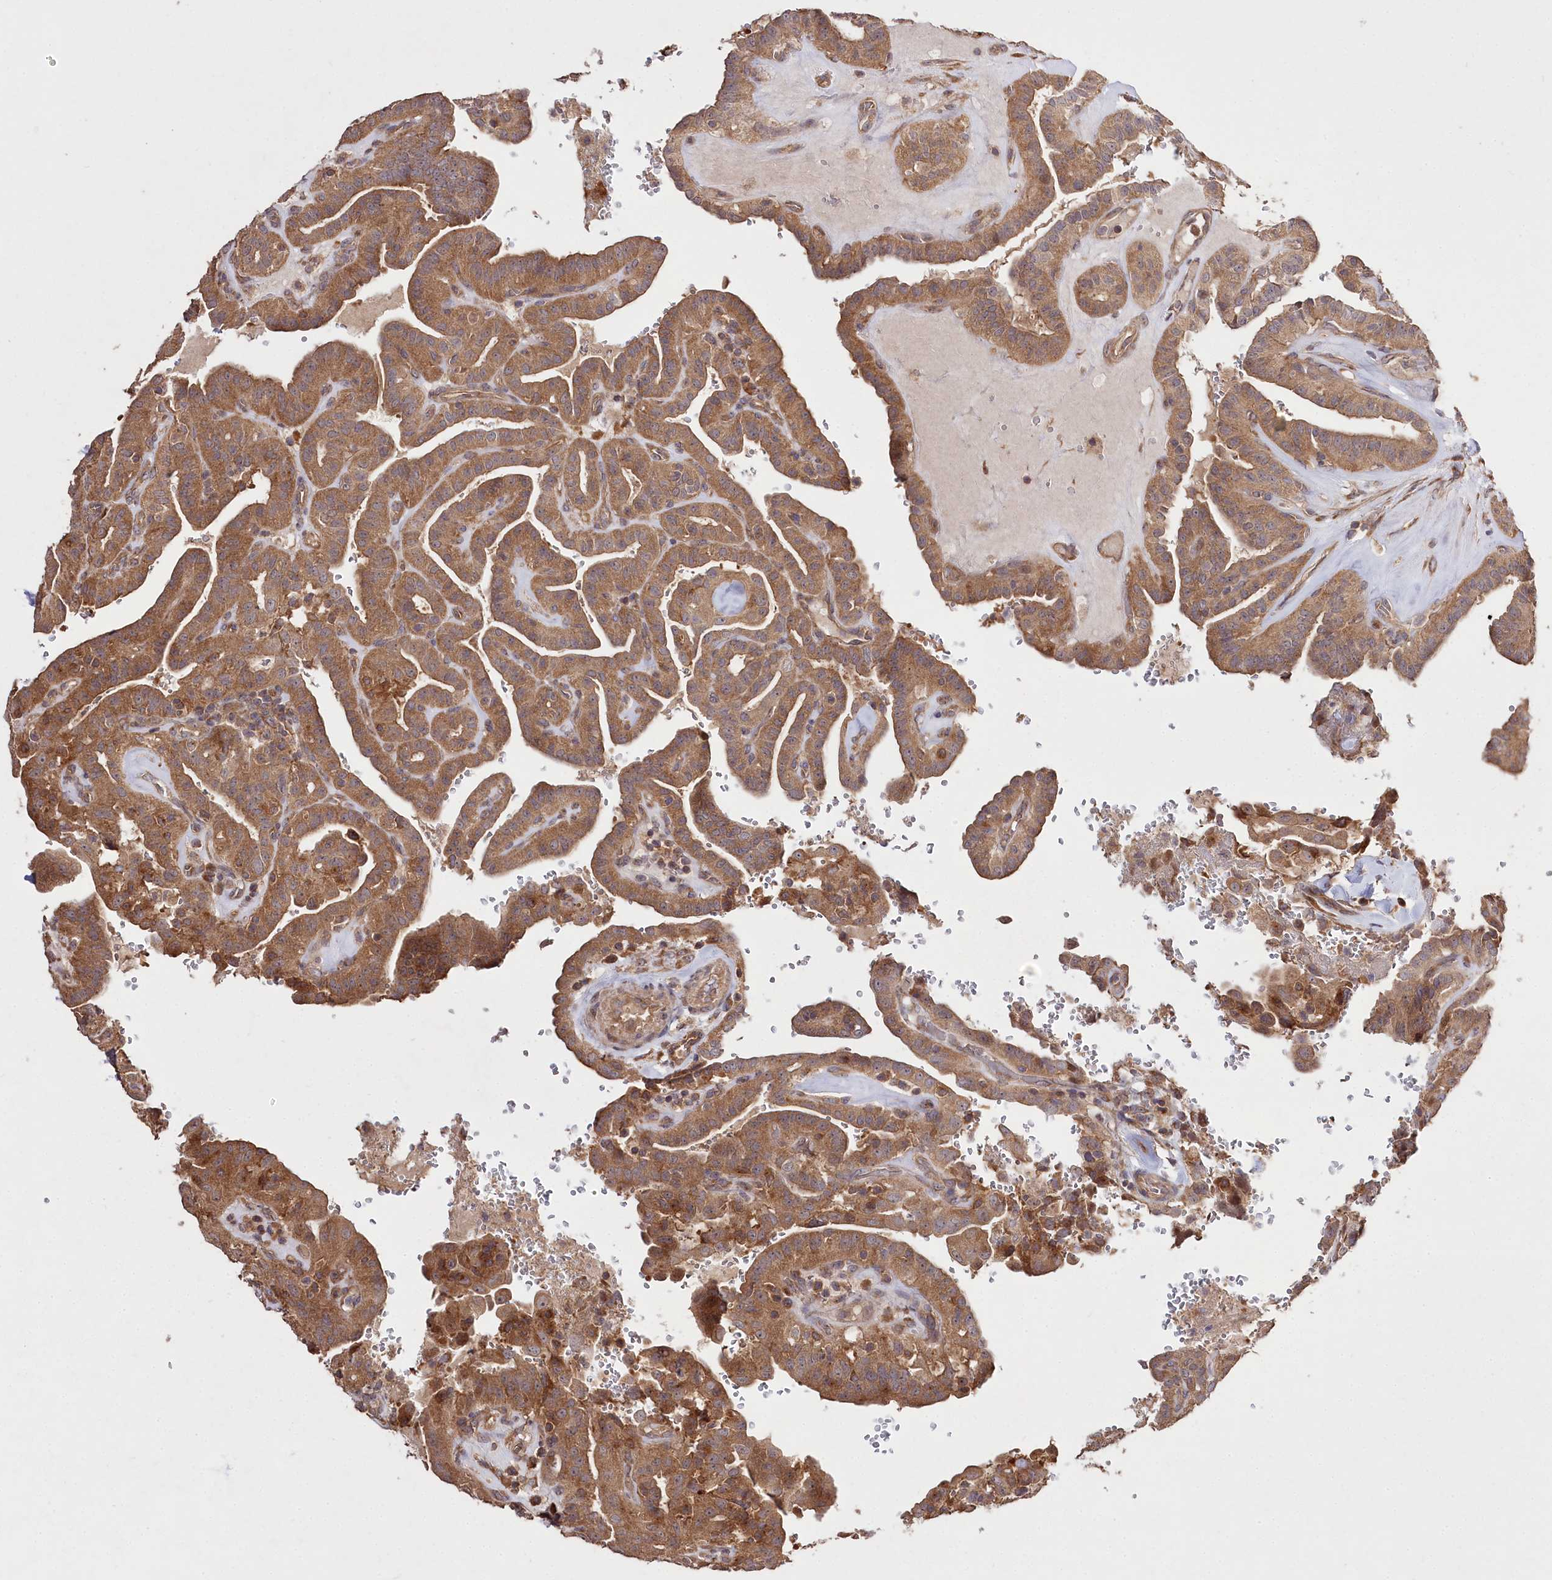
{"staining": {"intensity": "moderate", "quantity": ">75%", "location": "cytoplasmic/membranous"}, "tissue": "thyroid cancer", "cell_type": "Tumor cells", "image_type": "cancer", "snomed": [{"axis": "morphology", "description": "Papillary adenocarcinoma, NOS"}, {"axis": "topography", "description": "Thyroid gland"}], "caption": "Moderate cytoplasmic/membranous staining is seen in about >75% of tumor cells in thyroid cancer.", "gene": "PRSS53", "patient": {"sex": "male", "age": 77}}